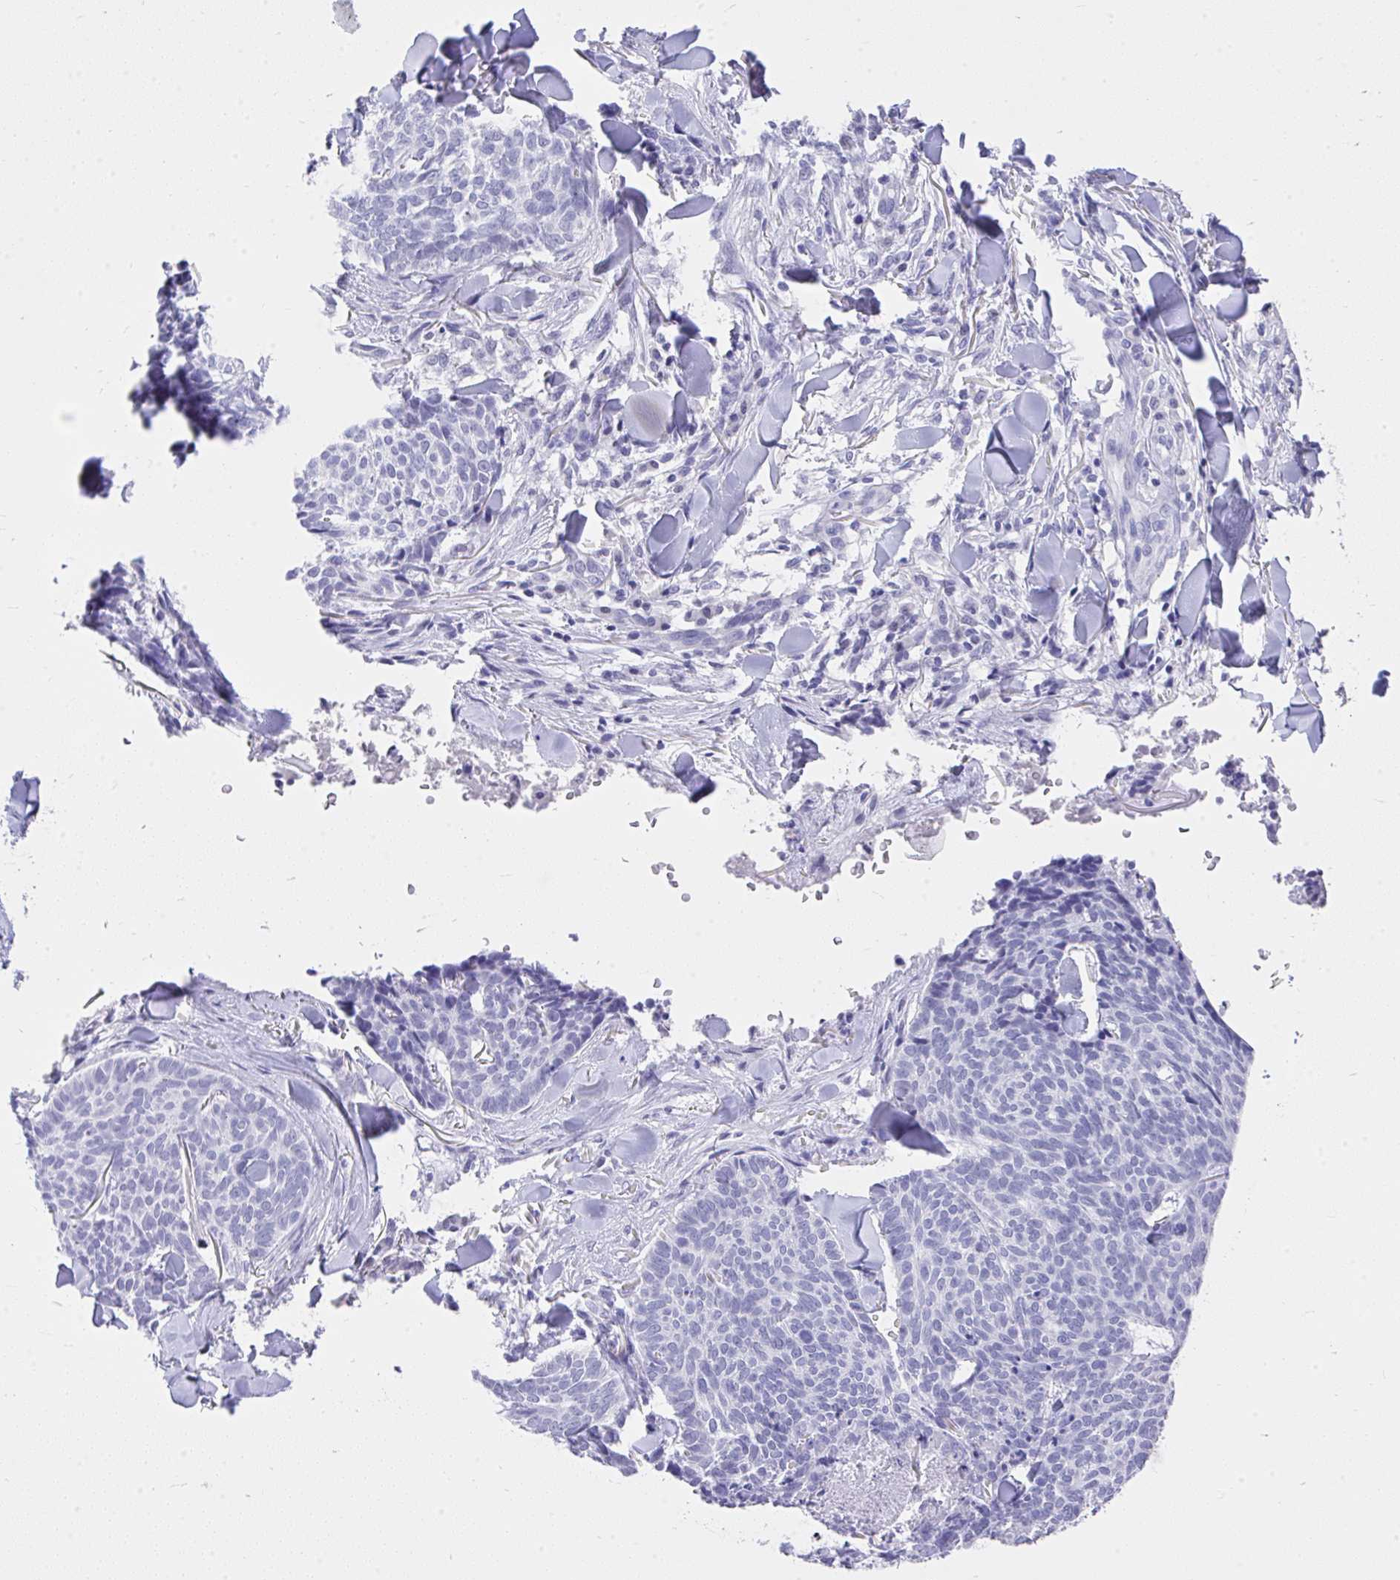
{"staining": {"intensity": "negative", "quantity": "none", "location": "none"}, "tissue": "skin cancer", "cell_type": "Tumor cells", "image_type": "cancer", "snomed": [{"axis": "morphology", "description": "Normal tissue, NOS"}, {"axis": "morphology", "description": "Basal cell carcinoma"}, {"axis": "topography", "description": "Skin"}], "caption": "Human skin cancer stained for a protein using immunohistochemistry (IHC) shows no expression in tumor cells.", "gene": "MS4A12", "patient": {"sex": "male", "age": 50}}